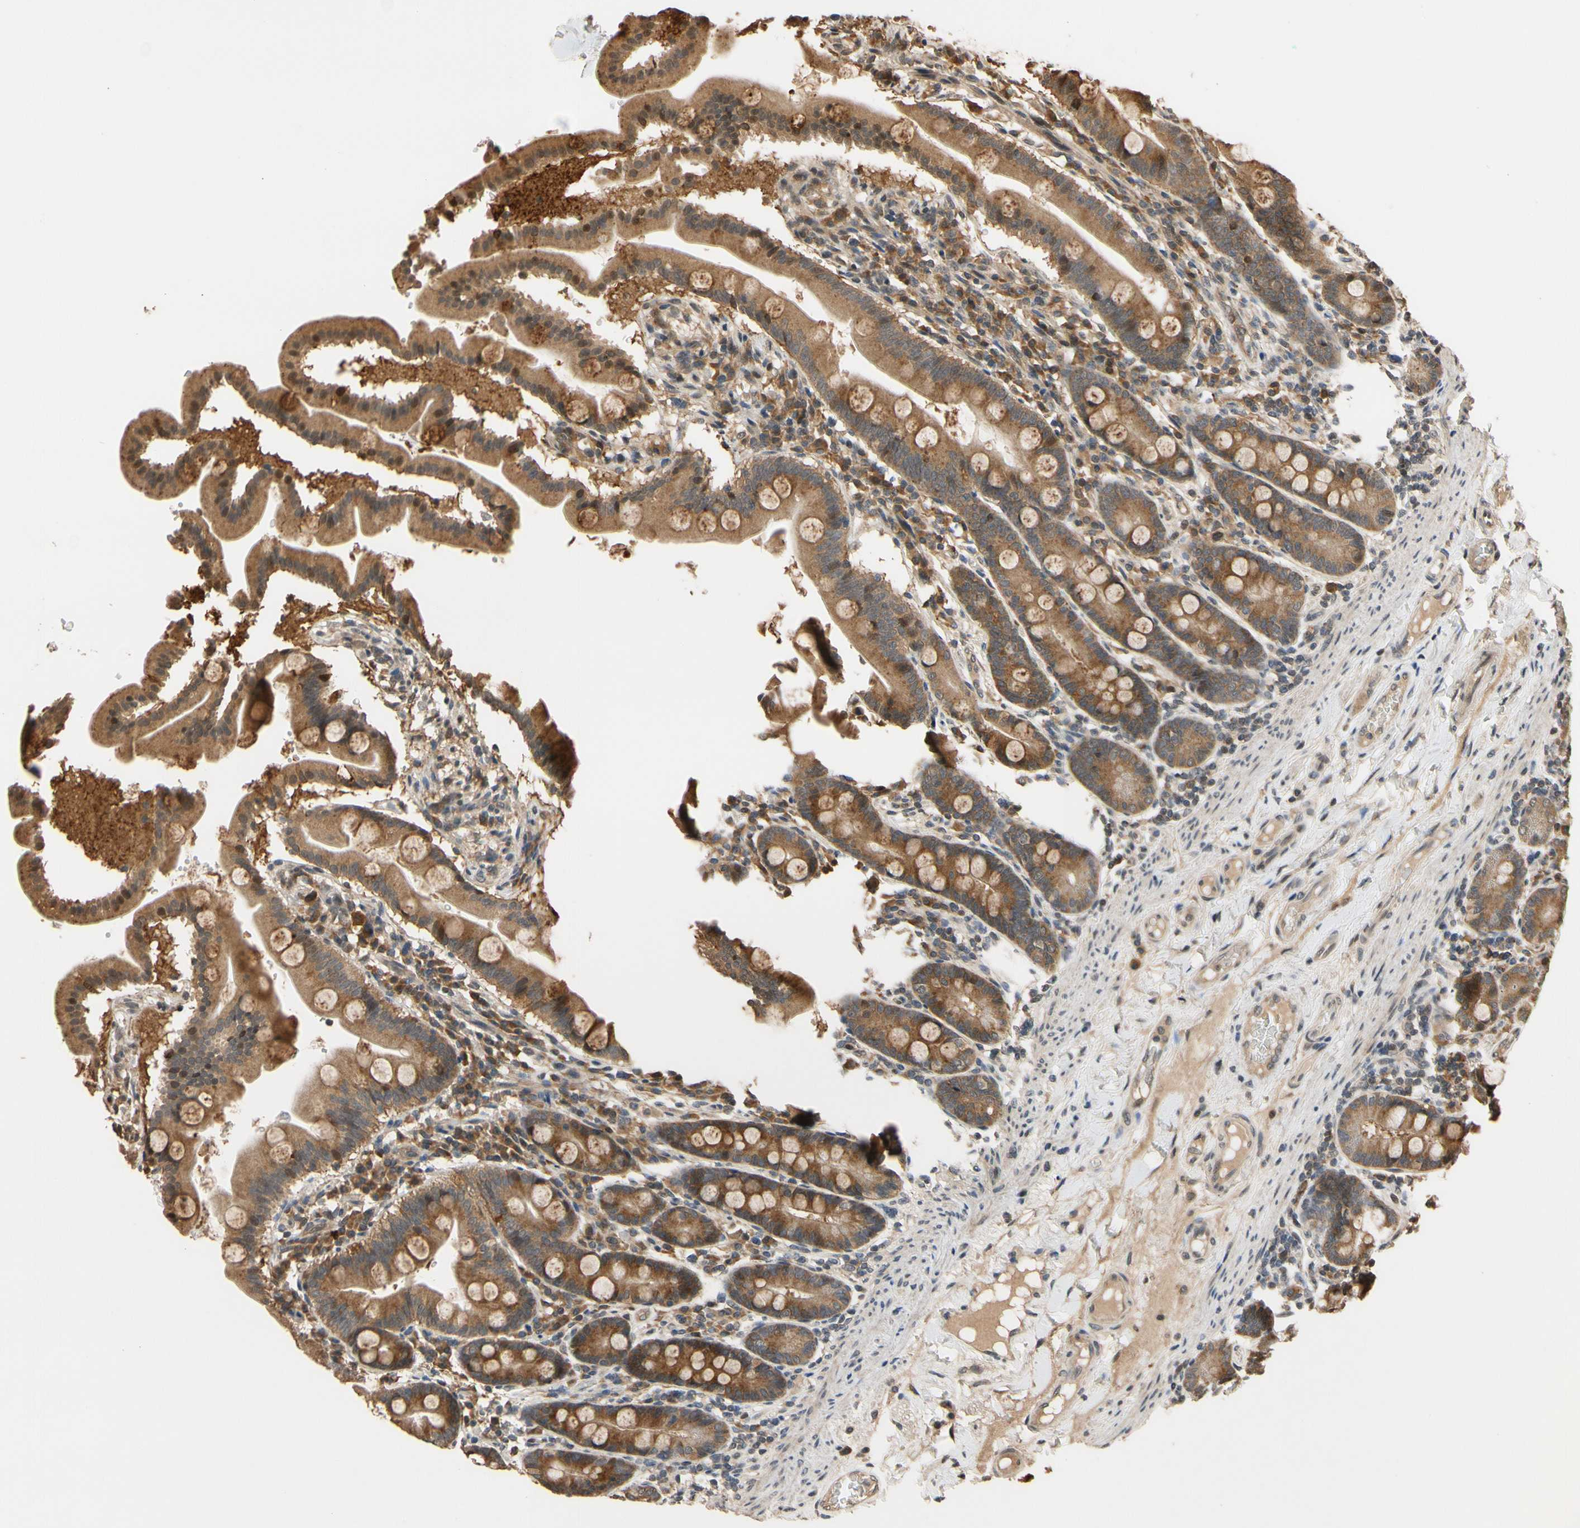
{"staining": {"intensity": "strong", "quantity": ">75%", "location": "cytoplasmic/membranous"}, "tissue": "duodenum", "cell_type": "Glandular cells", "image_type": "normal", "snomed": [{"axis": "morphology", "description": "Normal tissue, NOS"}, {"axis": "topography", "description": "Duodenum"}], "caption": "This image reveals immunohistochemistry (IHC) staining of normal duodenum, with high strong cytoplasmic/membranous expression in about >75% of glandular cells.", "gene": "TMEM230", "patient": {"sex": "male", "age": 50}}